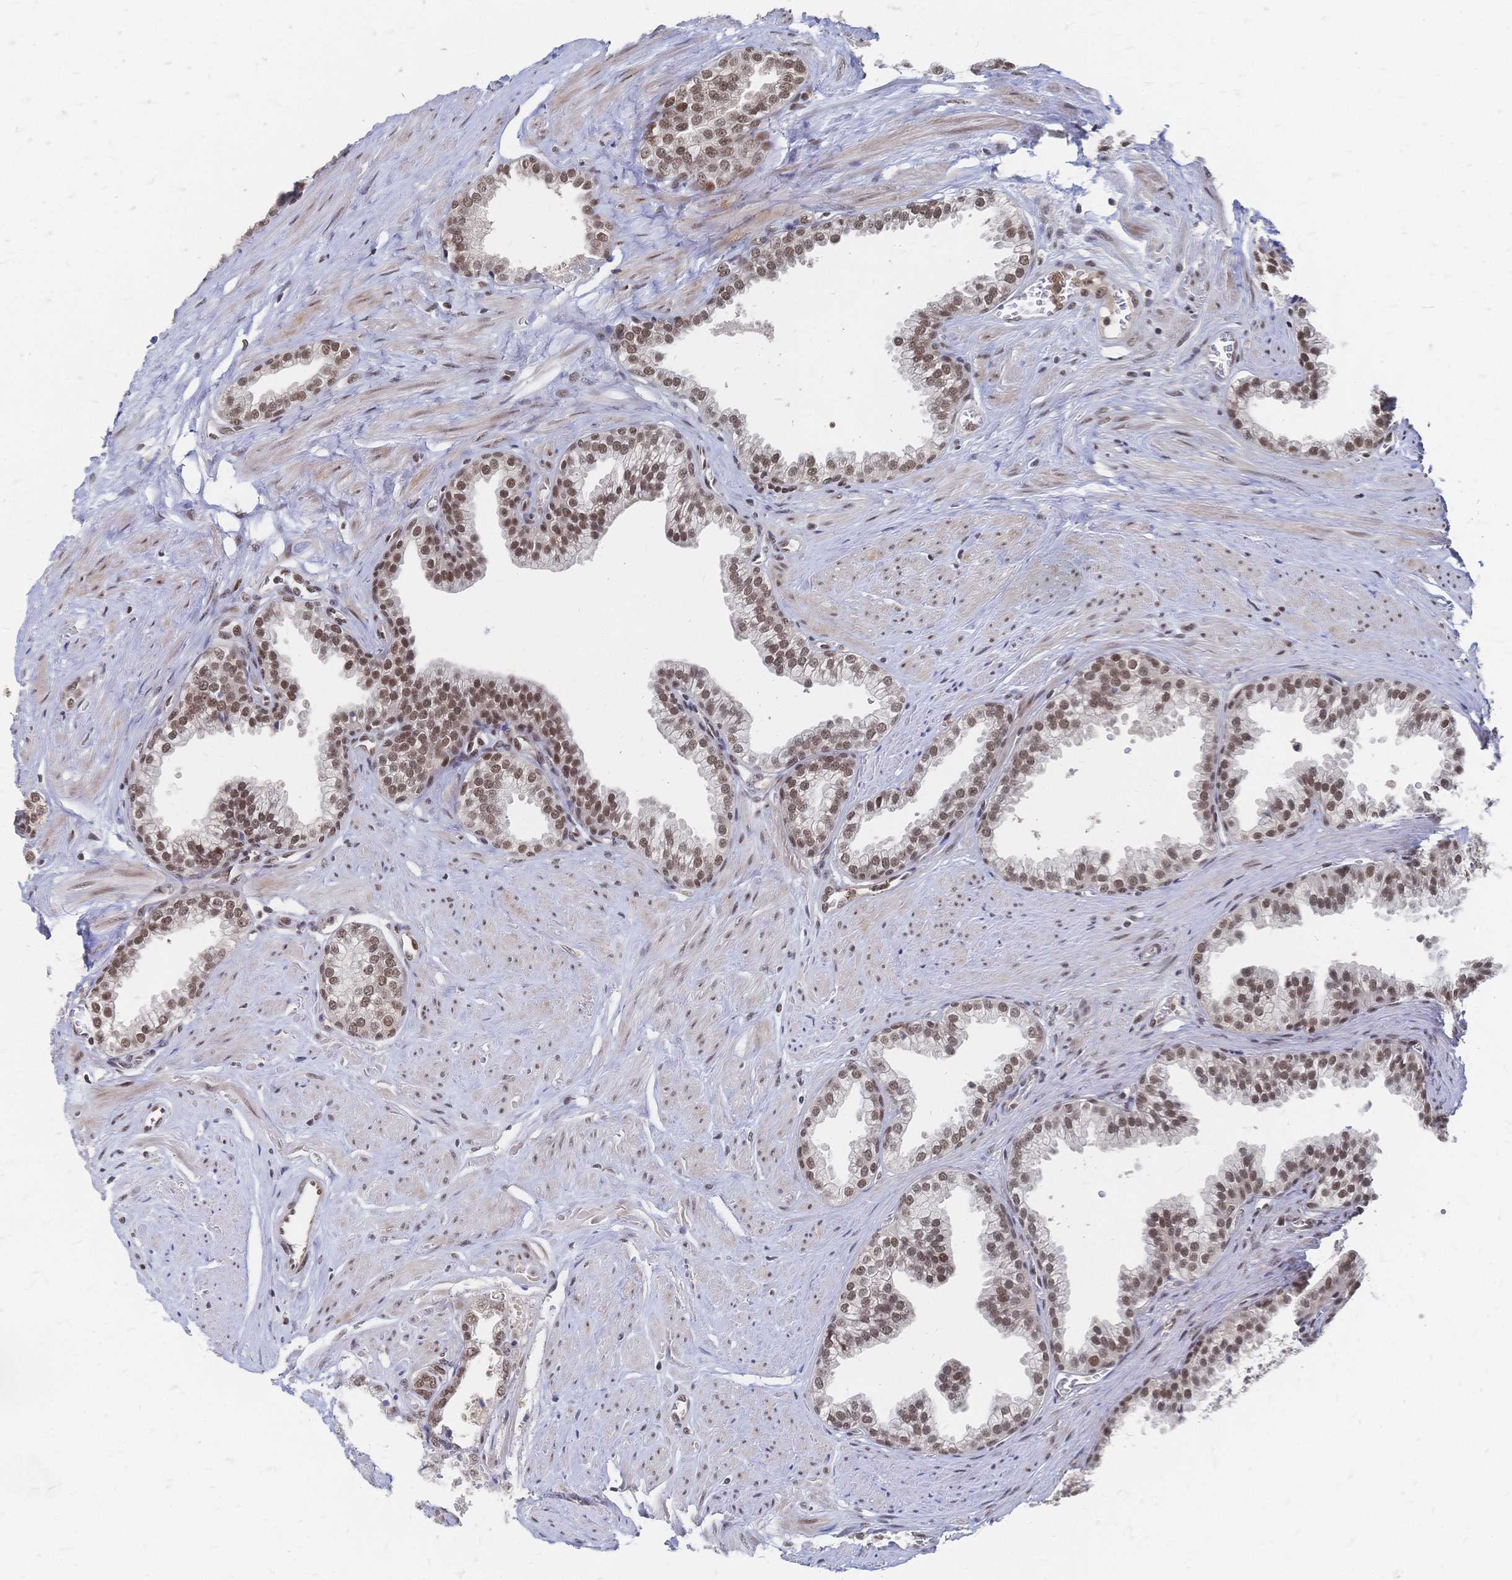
{"staining": {"intensity": "moderate", "quantity": ">75%", "location": "nuclear"}, "tissue": "prostate", "cell_type": "Glandular cells", "image_type": "normal", "snomed": [{"axis": "morphology", "description": "Normal tissue, NOS"}, {"axis": "topography", "description": "Prostate"}, {"axis": "topography", "description": "Peripheral nerve tissue"}], "caption": "A medium amount of moderate nuclear expression is present in approximately >75% of glandular cells in normal prostate.", "gene": "NELFA", "patient": {"sex": "male", "age": 55}}